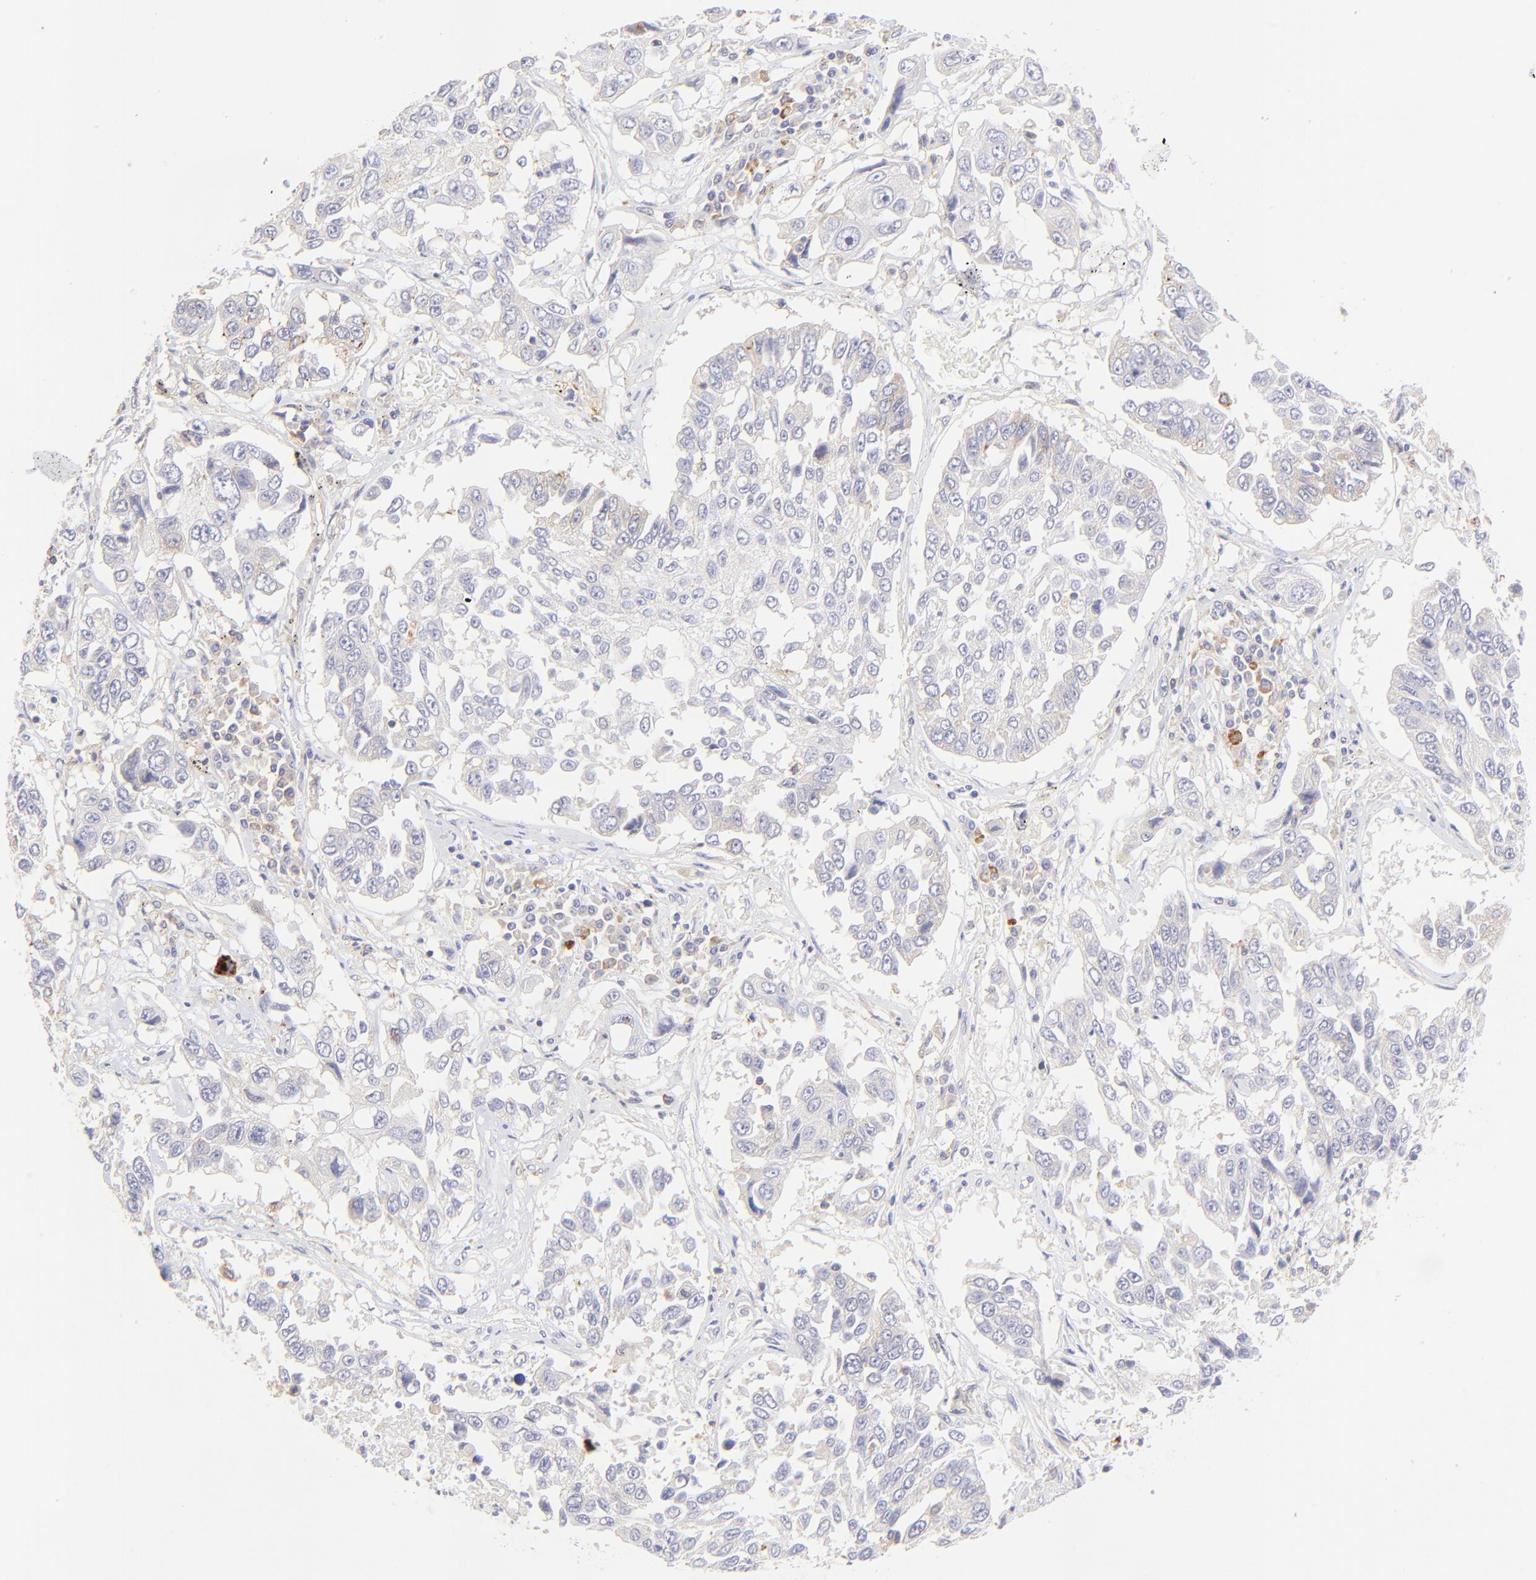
{"staining": {"intensity": "negative", "quantity": "none", "location": "none"}, "tissue": "lung cancer", "cell_type": "Tumor cells", "image_type": "cancer", "snomed": [{"axis": "morphology", "description": "Squamous cell carcinoma, NOS"}, {"axis": "topography", "description": "Lung"}], "caption": "IHC image of neoplastic tissue: human lung squamous cell carcinoma stained with DAB (3,3'-diaminobenzidine) shows no significant protein expression in tumor cells.", "gene": "LHFPL1", "patient": {"sex": "male", "age": 71}}